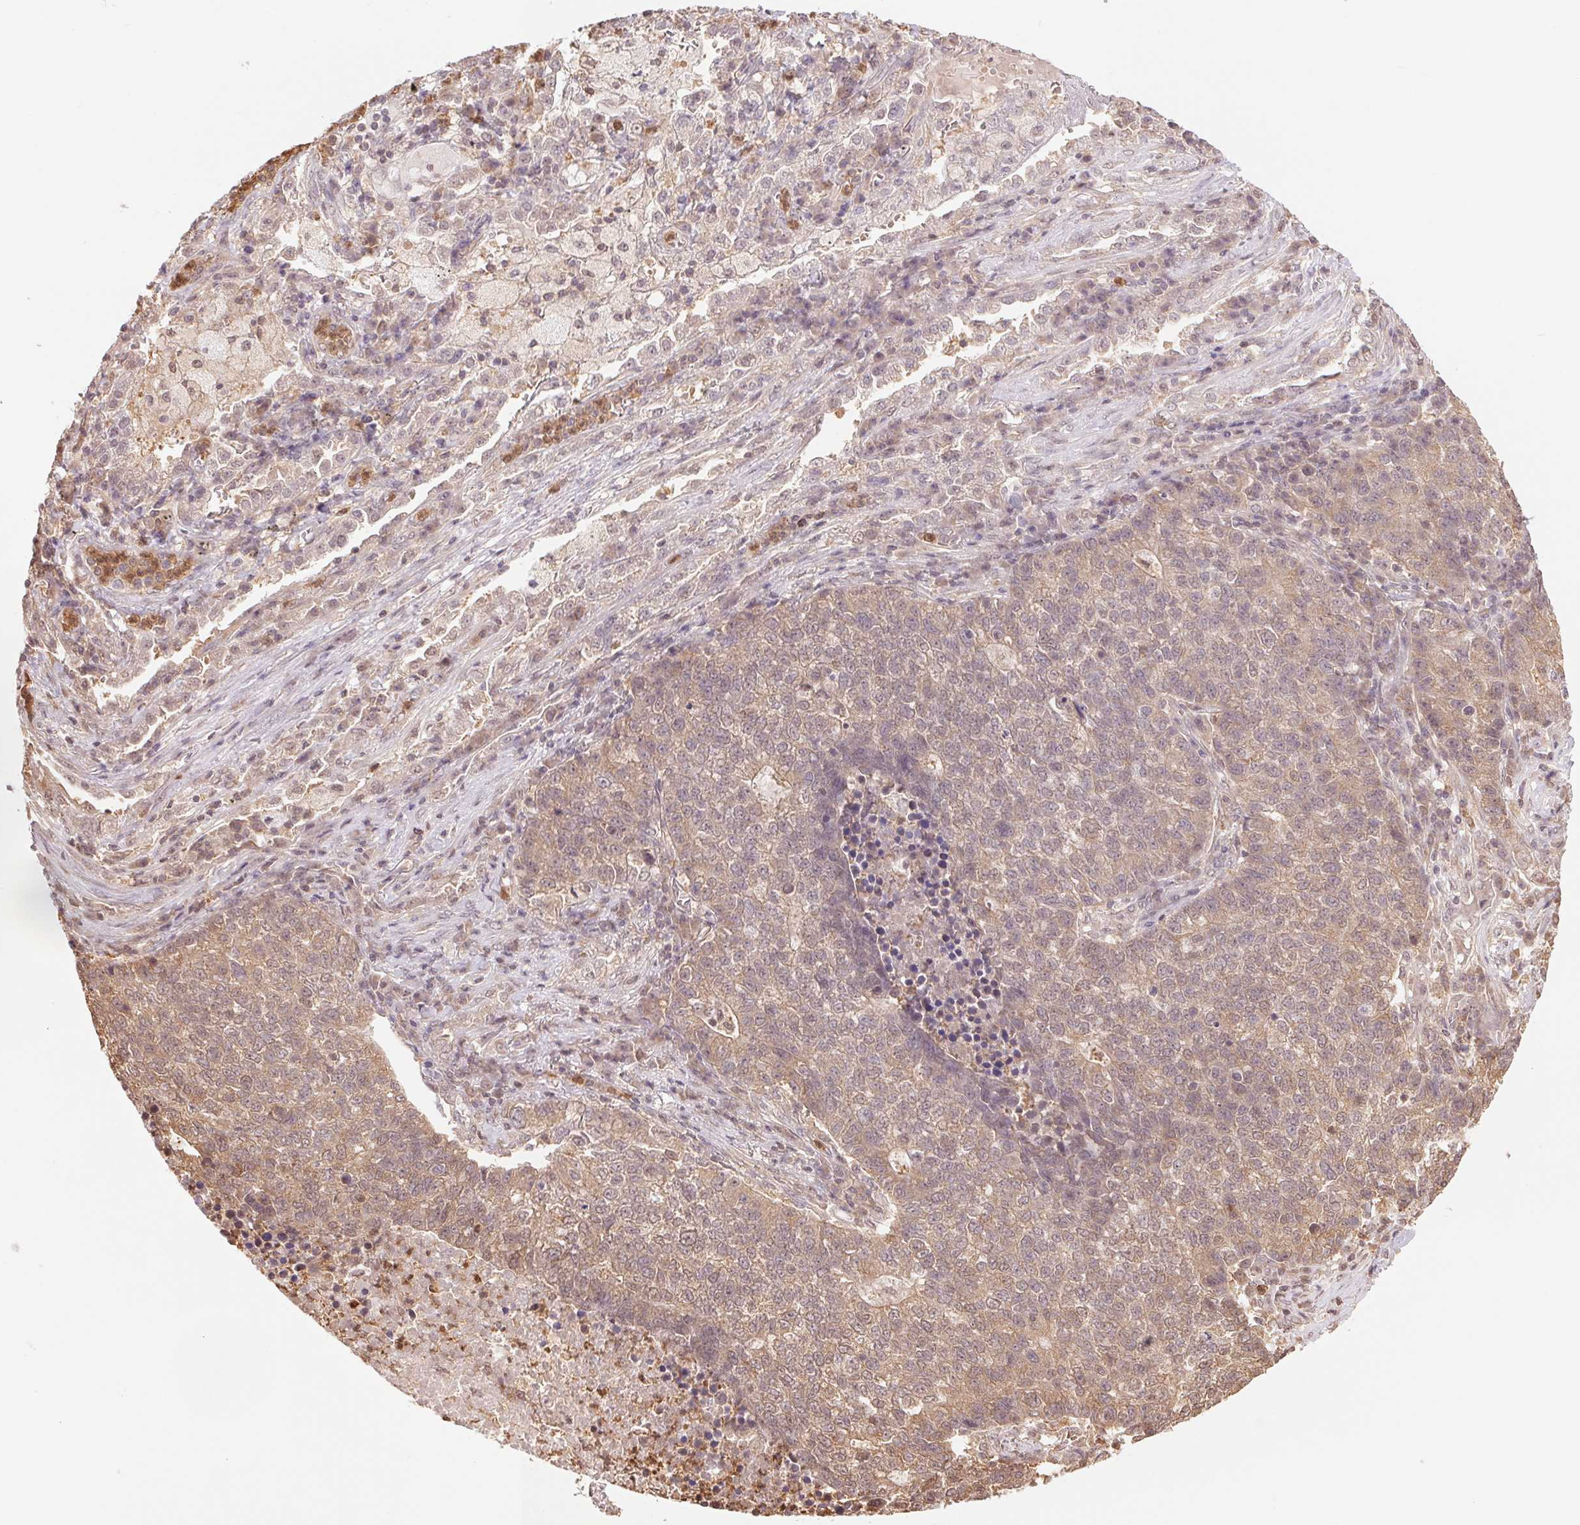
{"staining": {"intensity": "weak", "quantity": ">75%", "location": "cytoplasmic/membranous,nuclear"}, "tissue": "lung cancer", "cell_type": "Tumor cells", "image_type": "cancer", "snomed": [{"axis": "morphology", "description": "Adenocarcinoma, NOS"}, {"axis": "topography", "description": "Lung"}], "caption": "Immunohistochemistry photomicrograph of lung cancer stained for a protein (brown), which shows low levels of weak cytoplasmic/membranous and nuclear expression in about >75% of tumor cells.", "gene": "CDC123", "patient": {"sex": "male", "age": 57}}